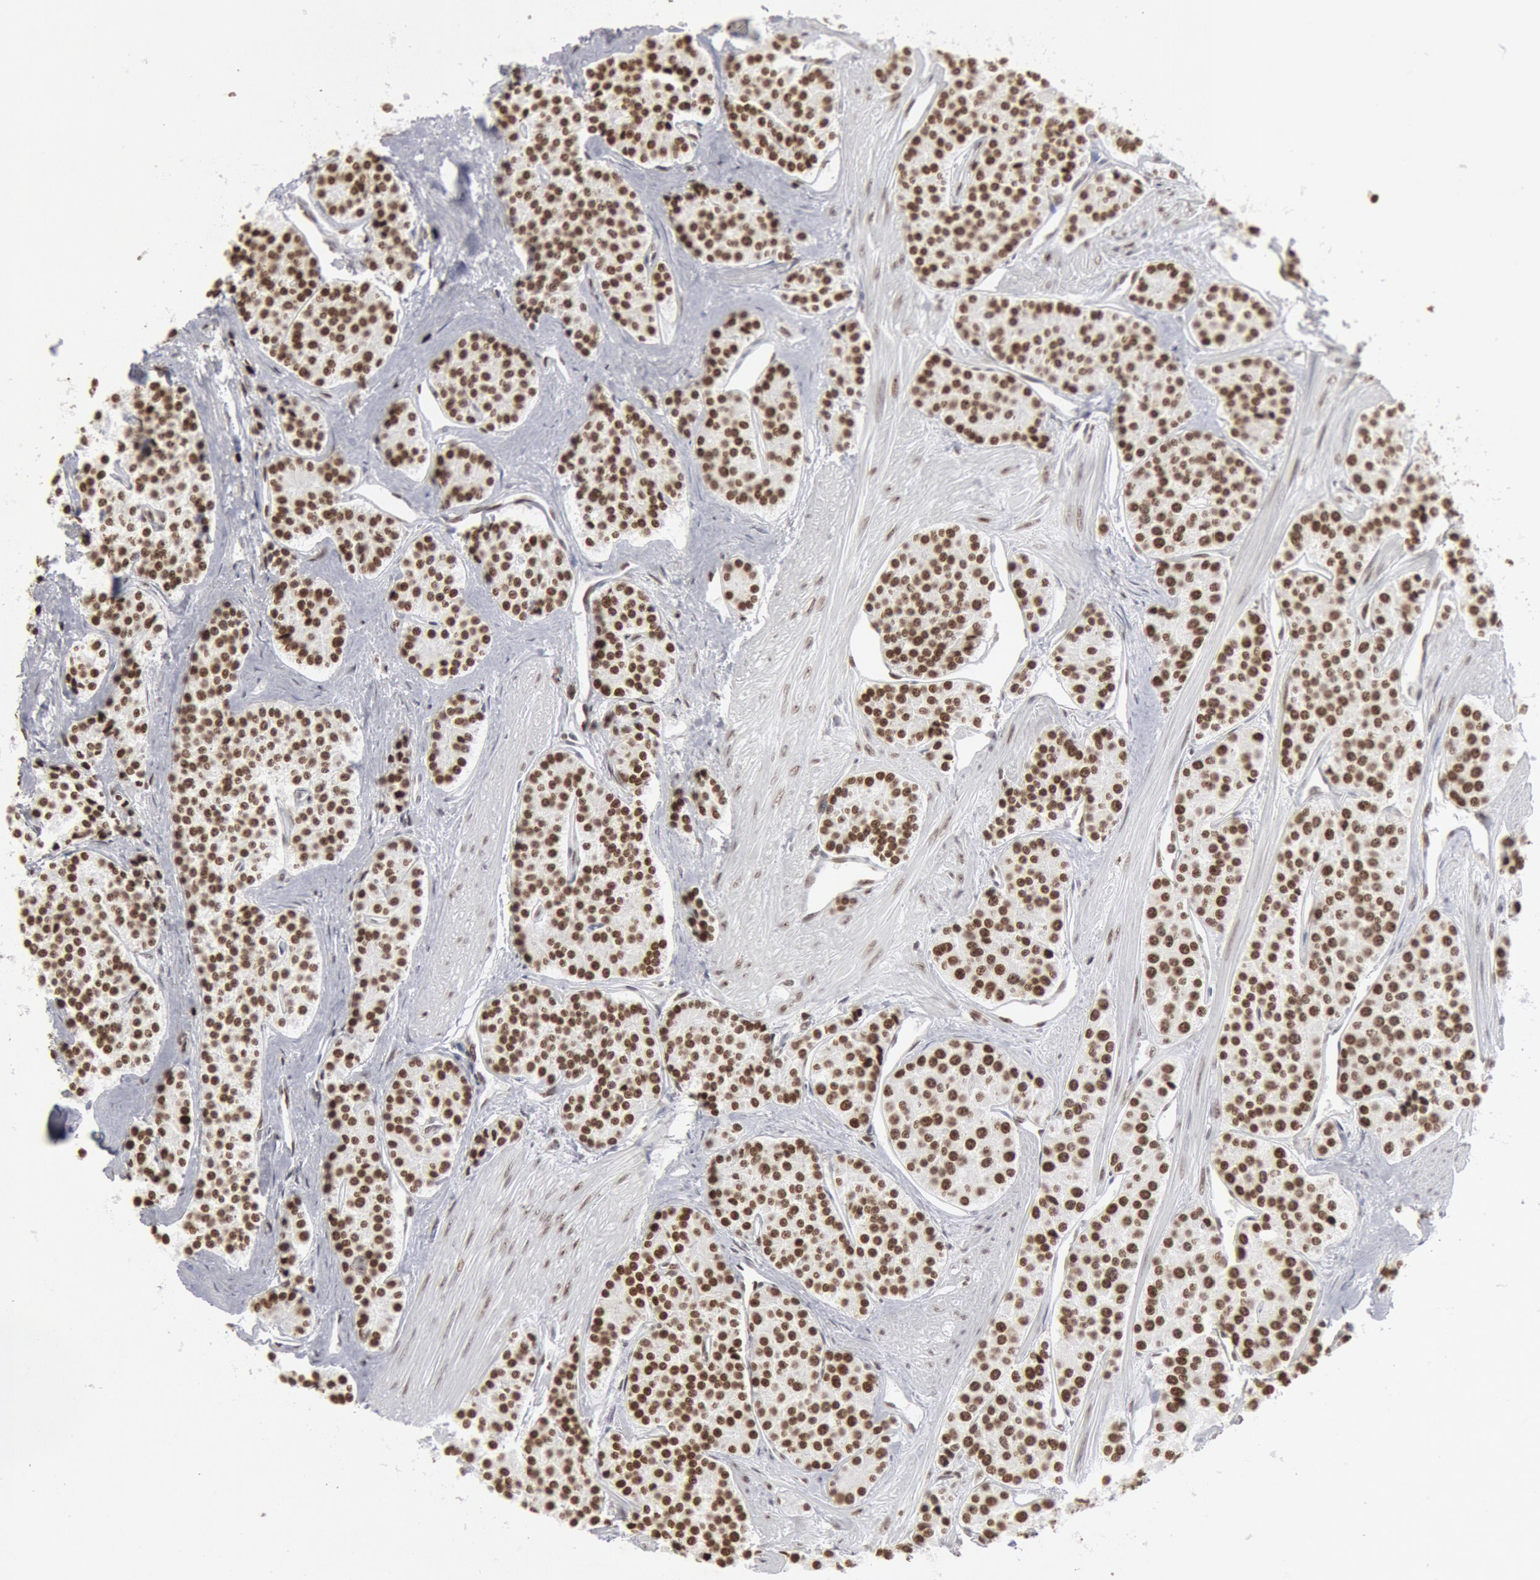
{"staining": {"intensity": "strong", "quantity": ">75%", "location": "nuclear"}, "tissue": "carcinoid", "cell_type": "Tumor cells", "image_type": "cancer", "snomed": [{"axis": "morphology", "description": "Carcinoid, malignant, NOS"}, {"axis": "topography", "description": "Stomach"}], "caption": "This is an image of IHC staining of carcinoid, which shows strong expression in the nuclear of tumor cells.", "gene": "SUB1", "patient": {"sex": "female", "age": 76}}